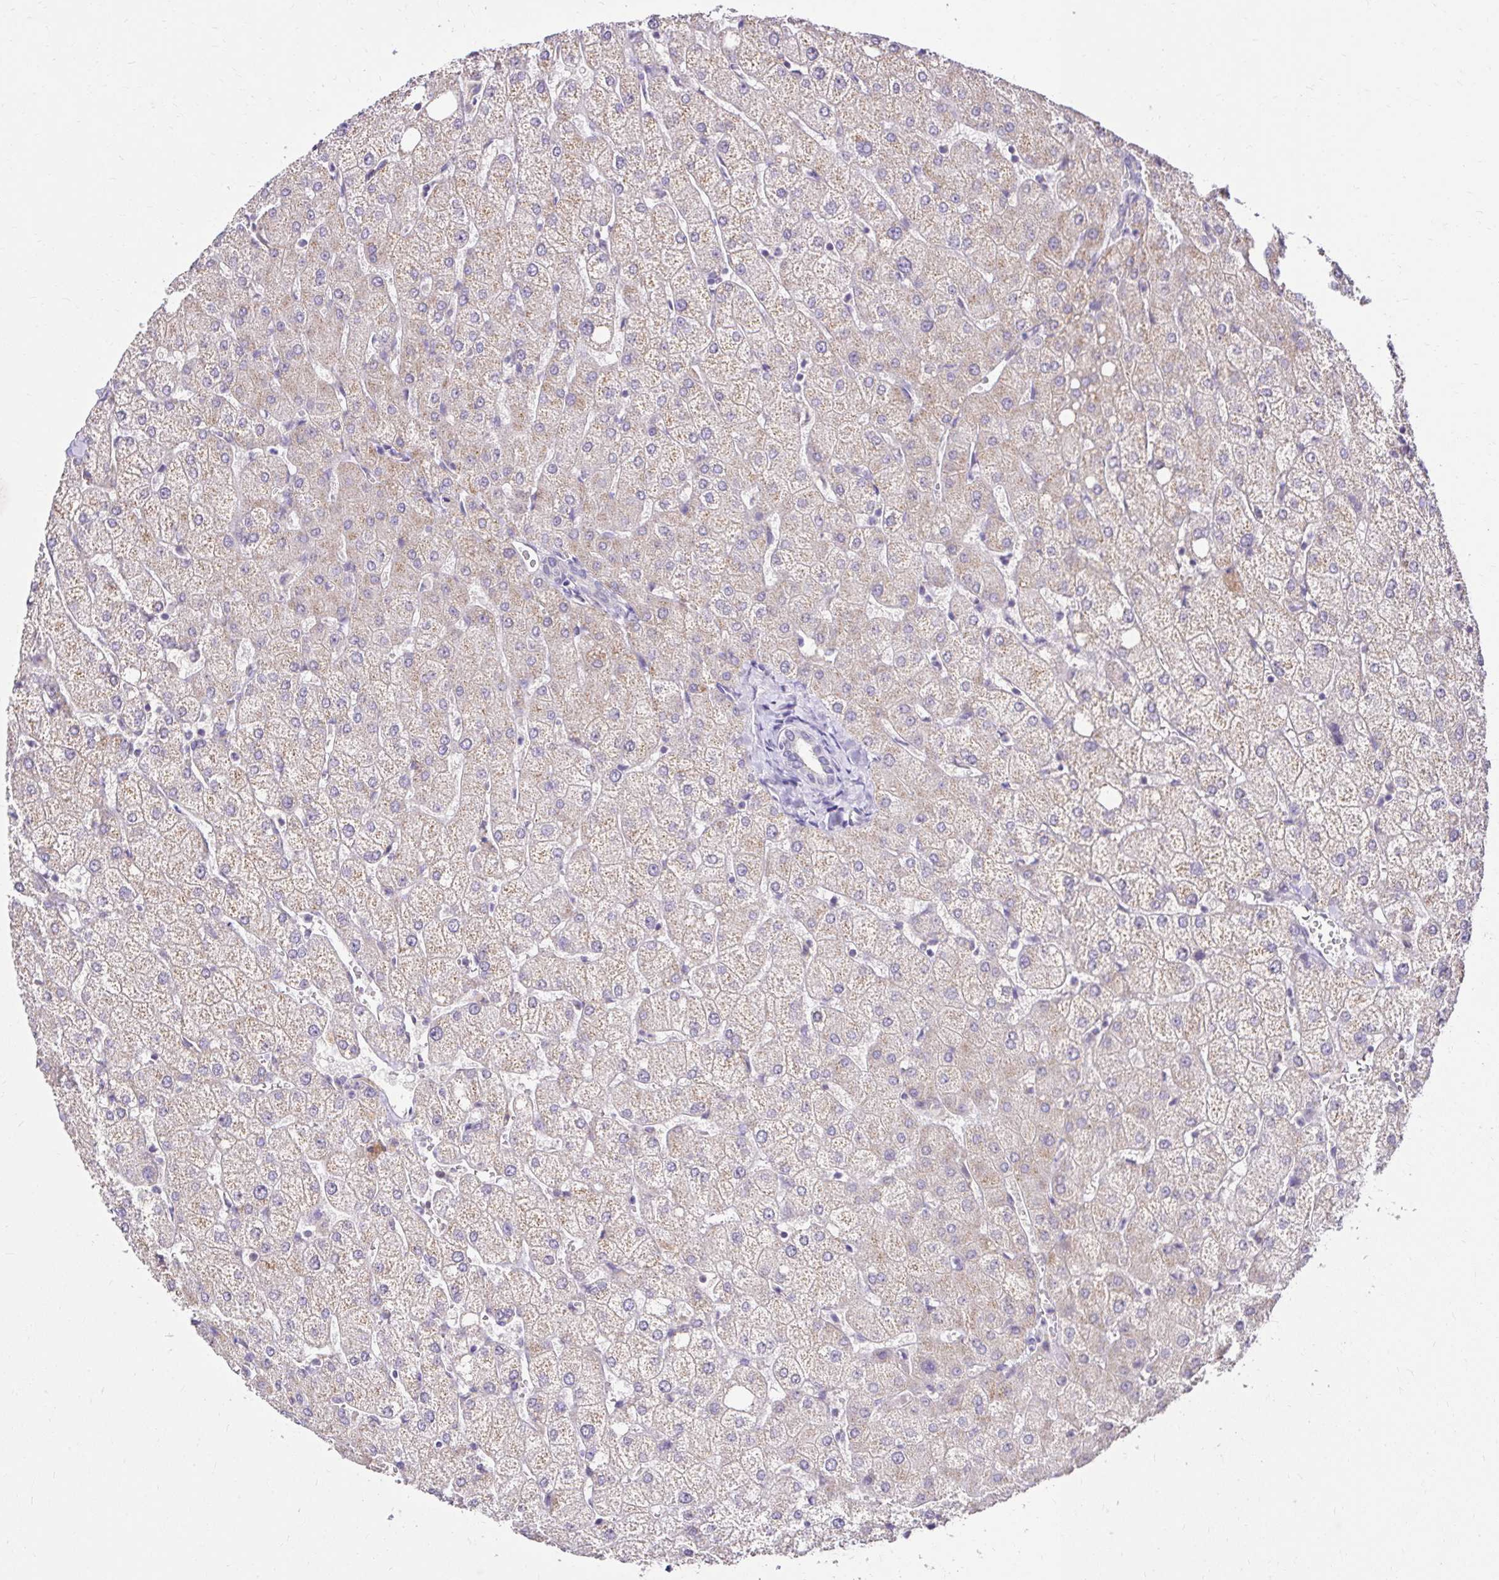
{"staining": {"intensity": "negative", "quantity": "none", "location": "none"}, "tissue": "liver", "cell_type": "Cholangiocytes", "image_type": "normal", "snomed": [{"axis": "morphology", "description": "Normal tissue, NOS"}, {"axis": "topography", "description": "Liver"}], "caption": "Immunohistochemical staining of unremarkable human liver shows no significant positivity in cholangiocytes. (DAB immunohistochemistry, high magnification).", "gene": "KIAA1210", "patient": {"sex": "female", "age": 54}}